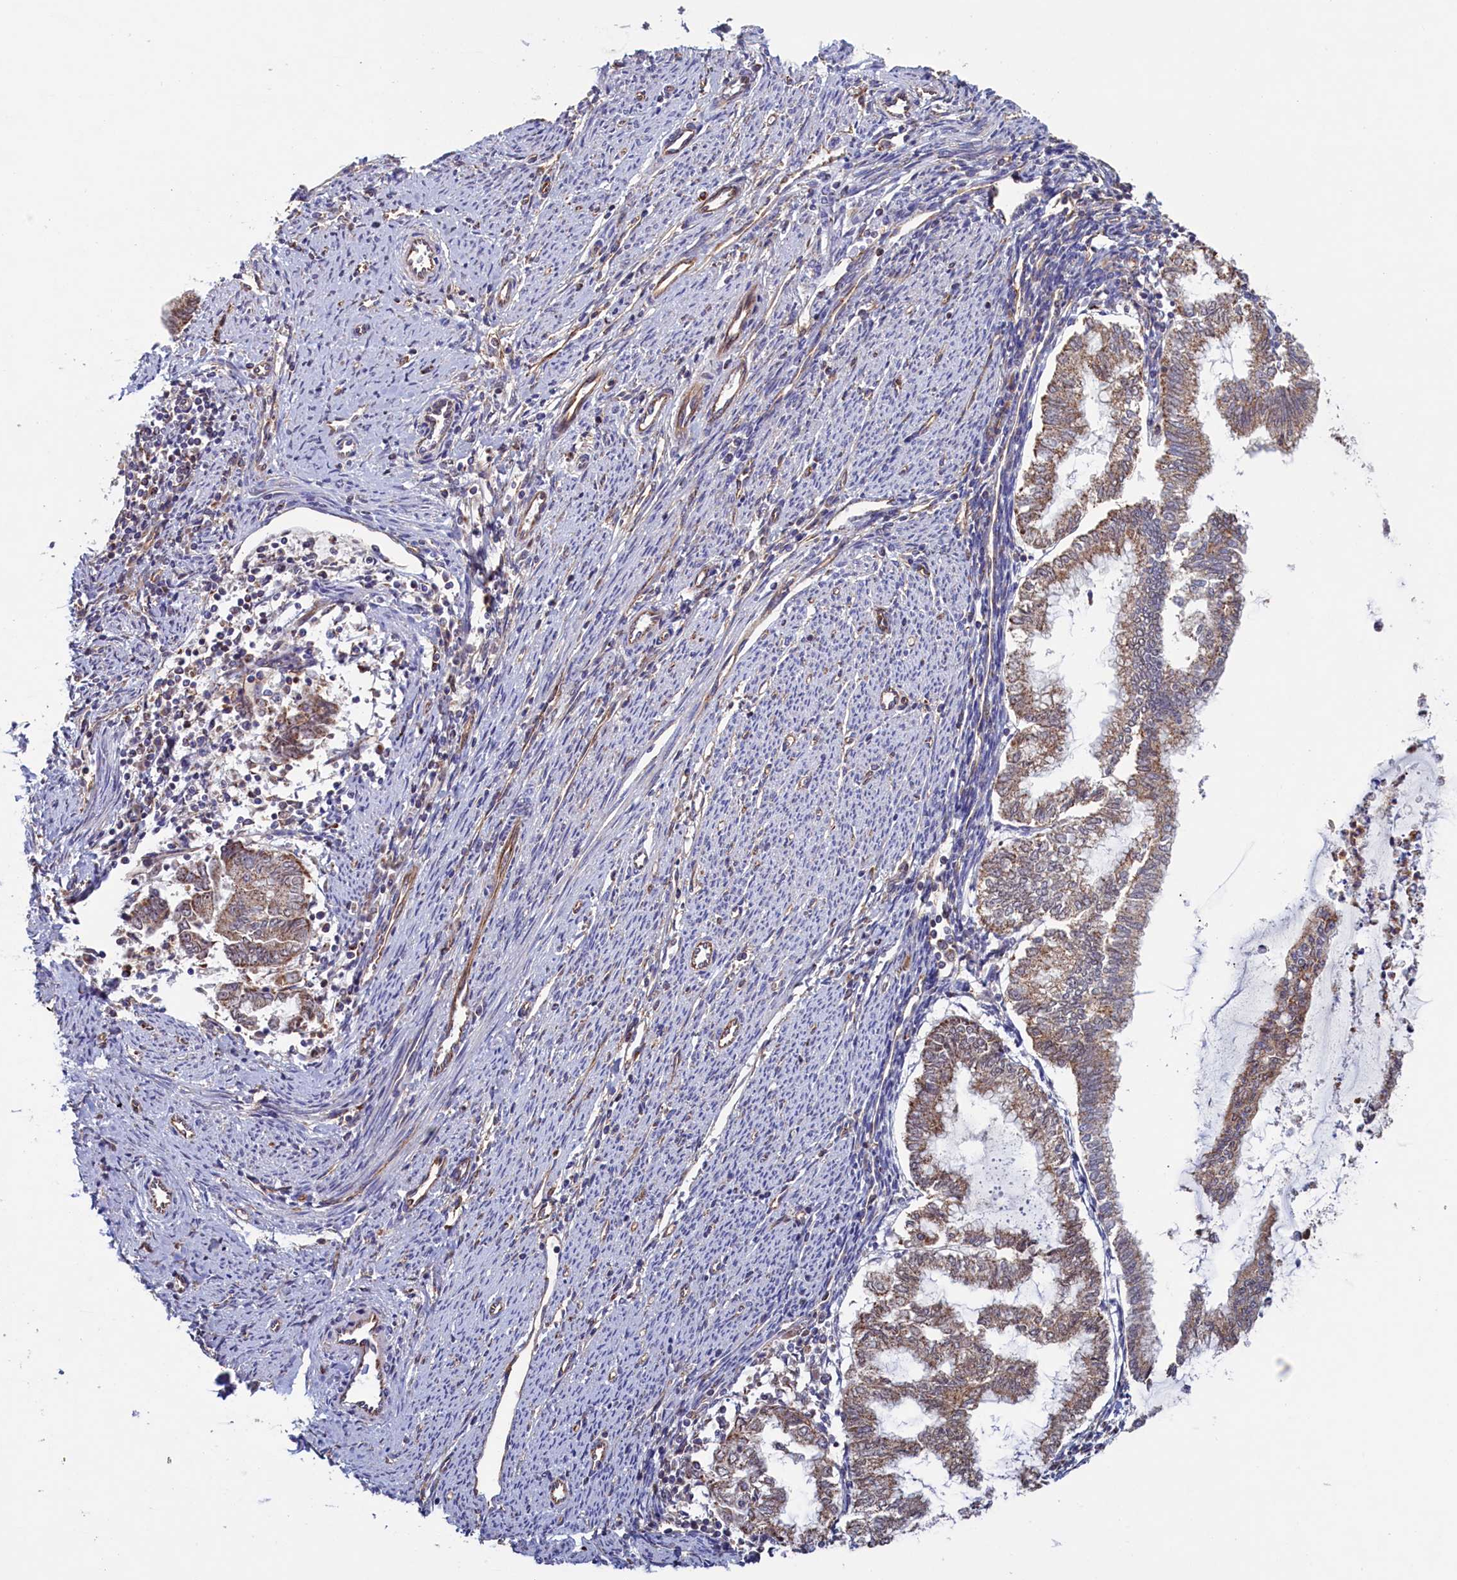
{"staining": {"intensity": "moderate", "quantity": ">75%", "location": "cytoplasmic/membranous"}, "tissue": "endometrial cancer", "cell_type": "Tumor cells", "image_type": "cancer", "snomed": [{"axis": "morphology", "description": "Adenocarcinoma, NOS"}, {"axis": "topography", "description": "Endometrium"}], "caption": "Immunohistochemistry (IHC) photomicrograph of endometrial cancer stained for a protein (brown), which reveals medium levels of moderate cytoplasmic/membranous staining in approximately >75% of tumor cells.", "gene": "UBE3B", "patient": {"sex": "female", "age": 79}}